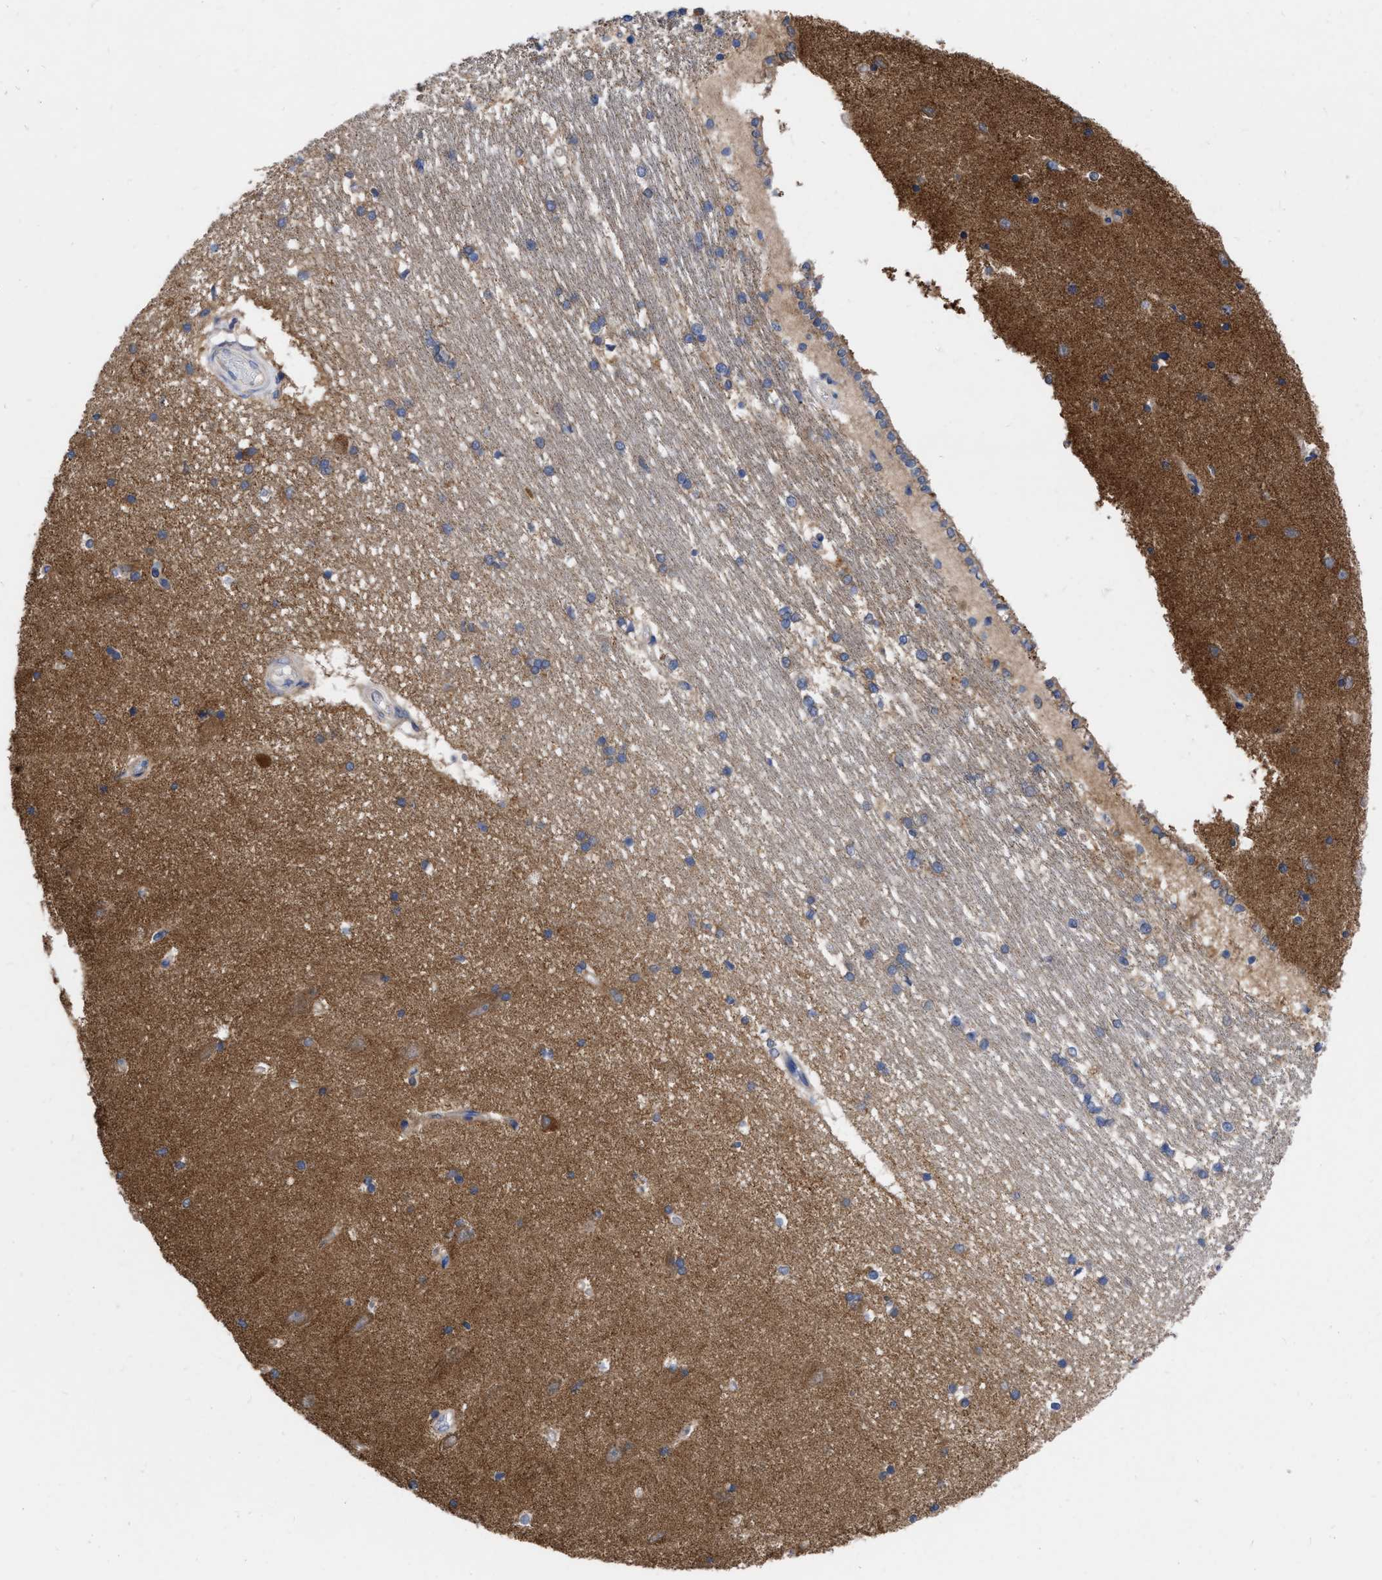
{"staining": {"intensity": "moderate", "quantity": "<25%", "location": "cytoplasmic/membranous"}, "tissue": "hippocampus", "cell_type": "Glial cells", "image_type": "normal", "snomed": [{"axis": "morphology", "description": "Normal tissue, NOS"}, {"axis": "topography", "description": "Hippocampus"}], "caption": "About <25% of glial cells in benign human hippocampus show moderate cytoplasmic/membranous protein staining as visualized by brown immunohistochemical staining.", "gene": "CDKN2C", "patient": {"sex": "male", "age": 45}}